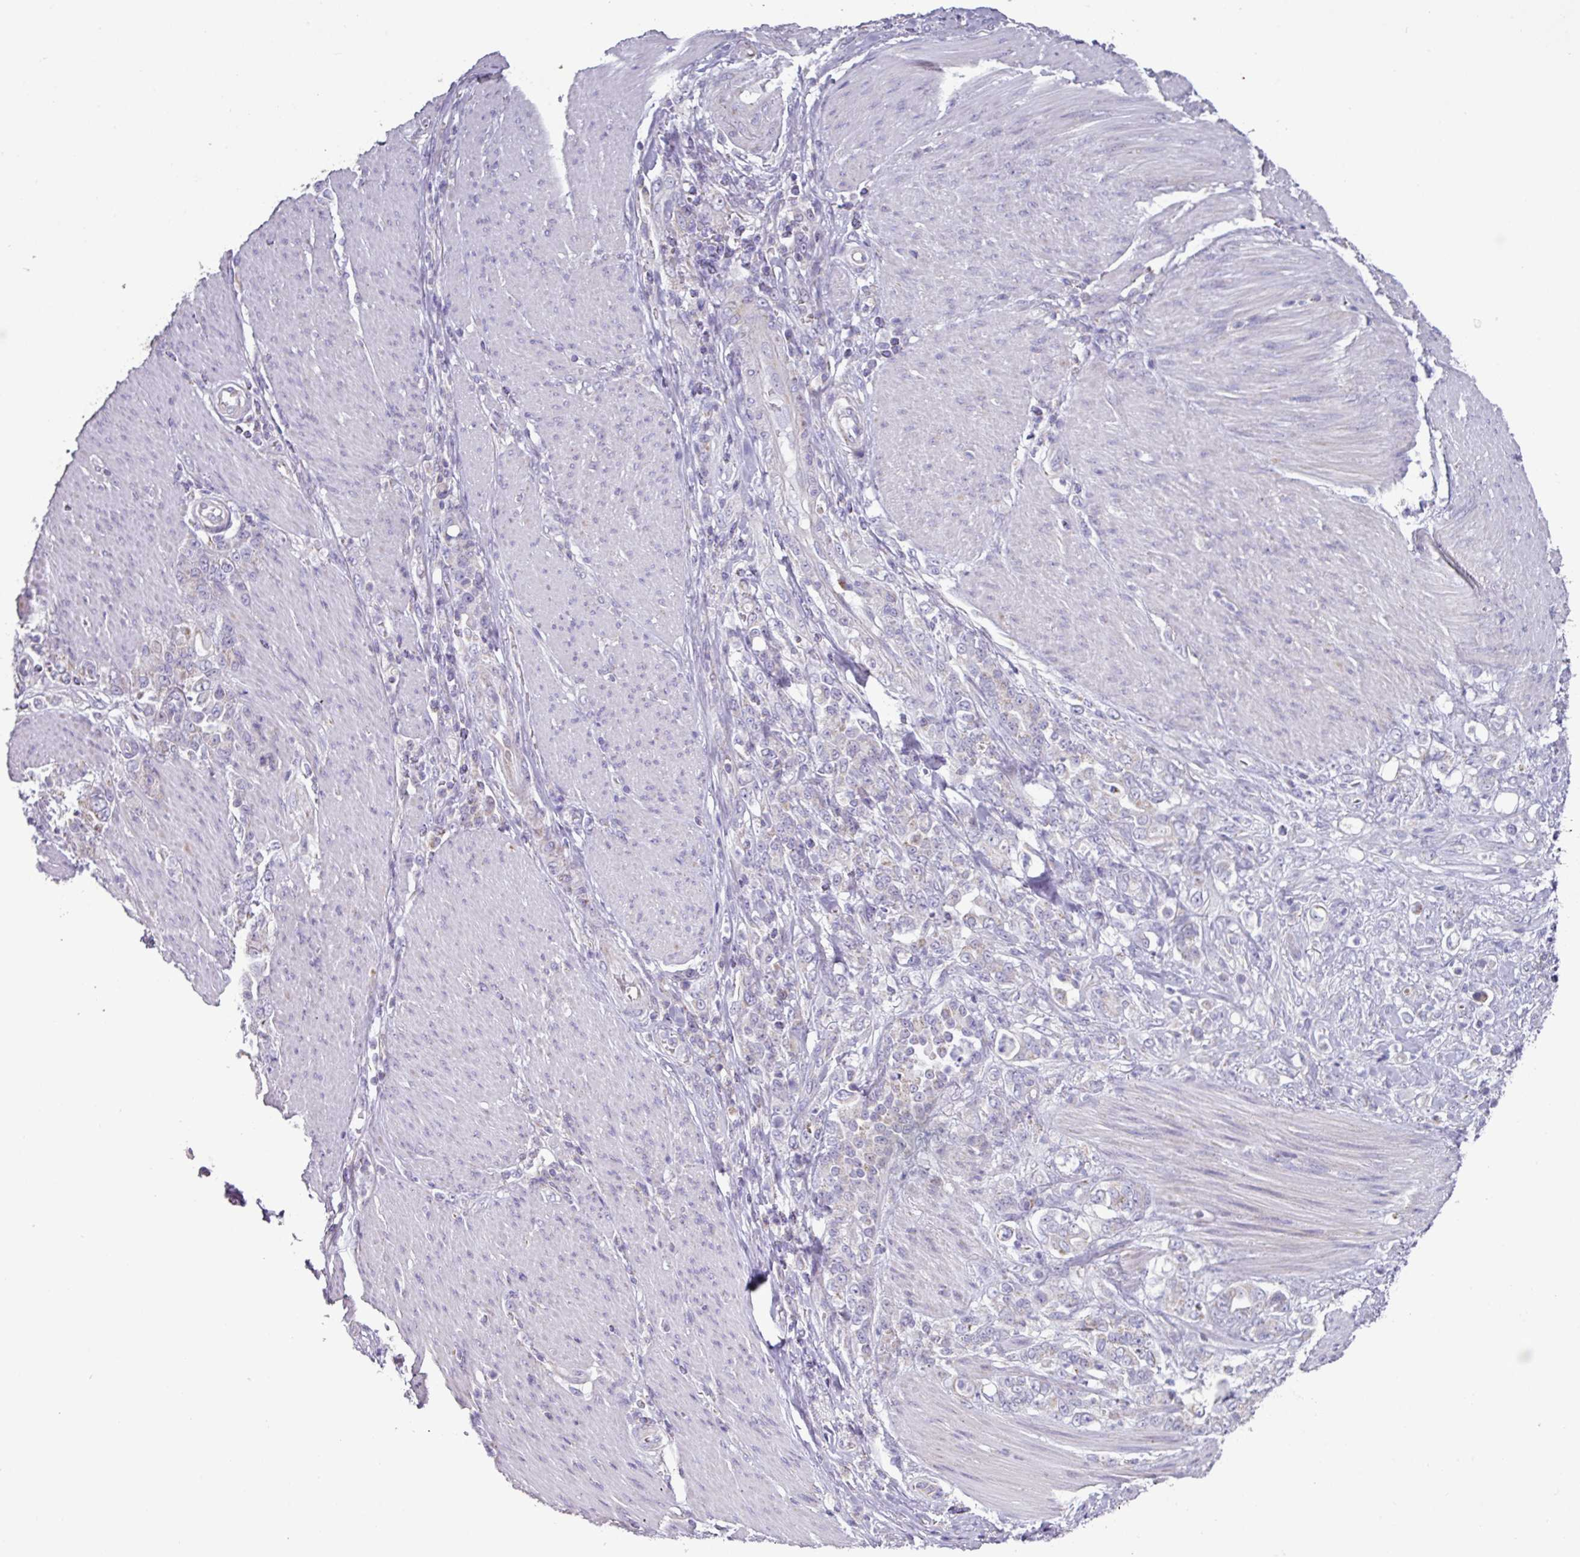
{"staining": {"intensity": "negative", "quantity": "none", "location": "none"}, "tissue": "stomach cancer", "cell_type": "Tumor cells", "image_type": "cancer", "snomed": [{"axis": "morphology", "description": "Adenocarcinoma, NOS"}, {"axis": "topography", "description": "Stomach"}], "caption": "DAB immunohistochemical staining of human stomach cancer exhibits no significant staining in tumor cells.", "gene": "MT-ND4", "patient": {"sex": "female", "age": 79}}